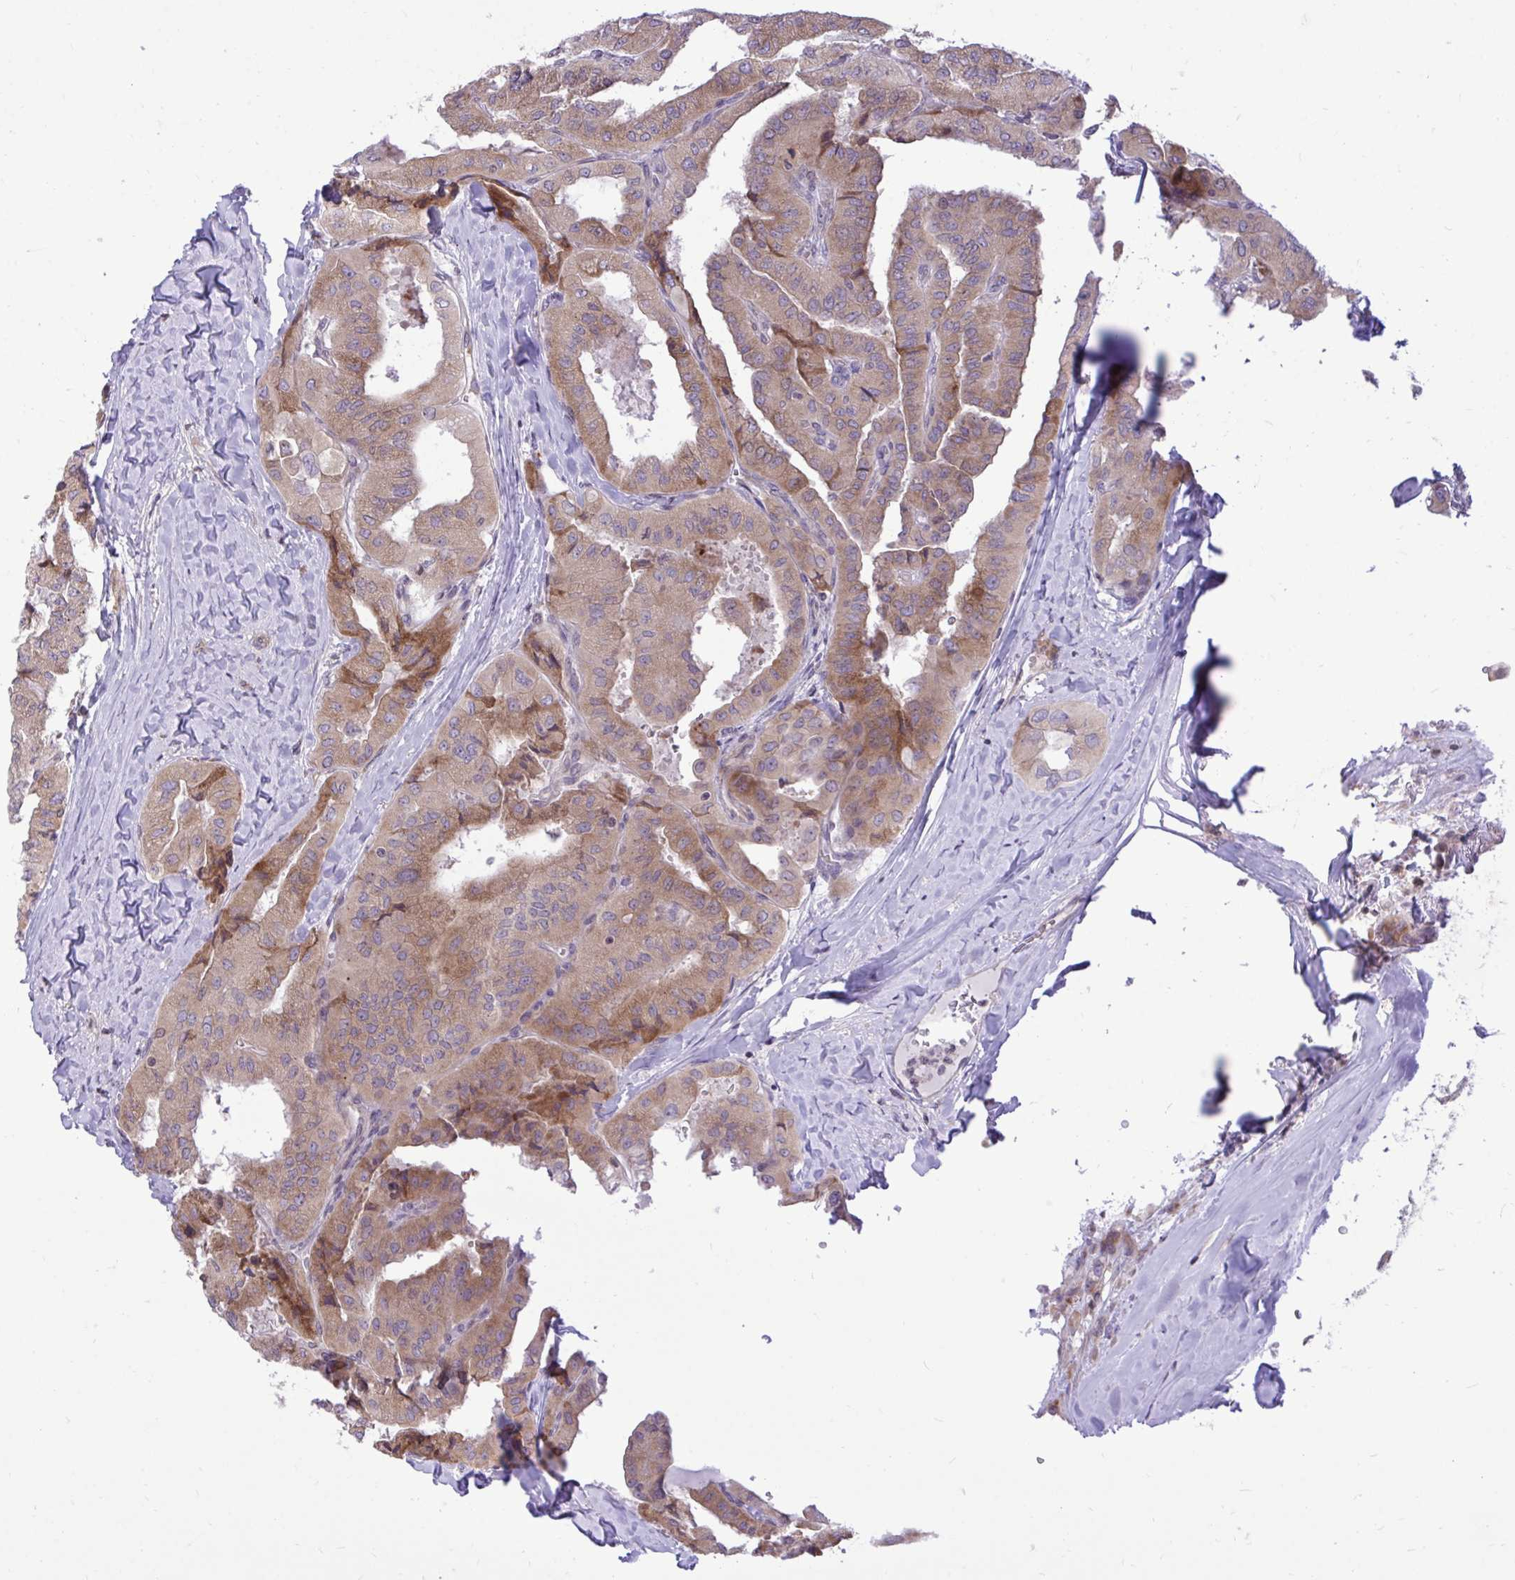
{"staining": {"intensity": "moderate", "quantity": ">75%", "location": "cytoplasmic/membranous"}, "tissue": "thyroid cancer", "cell_type": "Tumor cells", "image_type": "cancer", "snomed": [{"axis": "morphology", "description": "Normal tissue, NOS"}, {"axis": "morphology", "description": "Papillary adenocarcinoma, NOS"}, {"axis": "topography", "description": "Thyroid gland"}], "caption": "A brown stain highlights moderate cytoplasmic/membranous positivity of a protein in thyroid cancer (papillary adenocarcinoma) tumor cells.", "gene": "METTL9", "patient": {"sex": "female", "age": 59}}